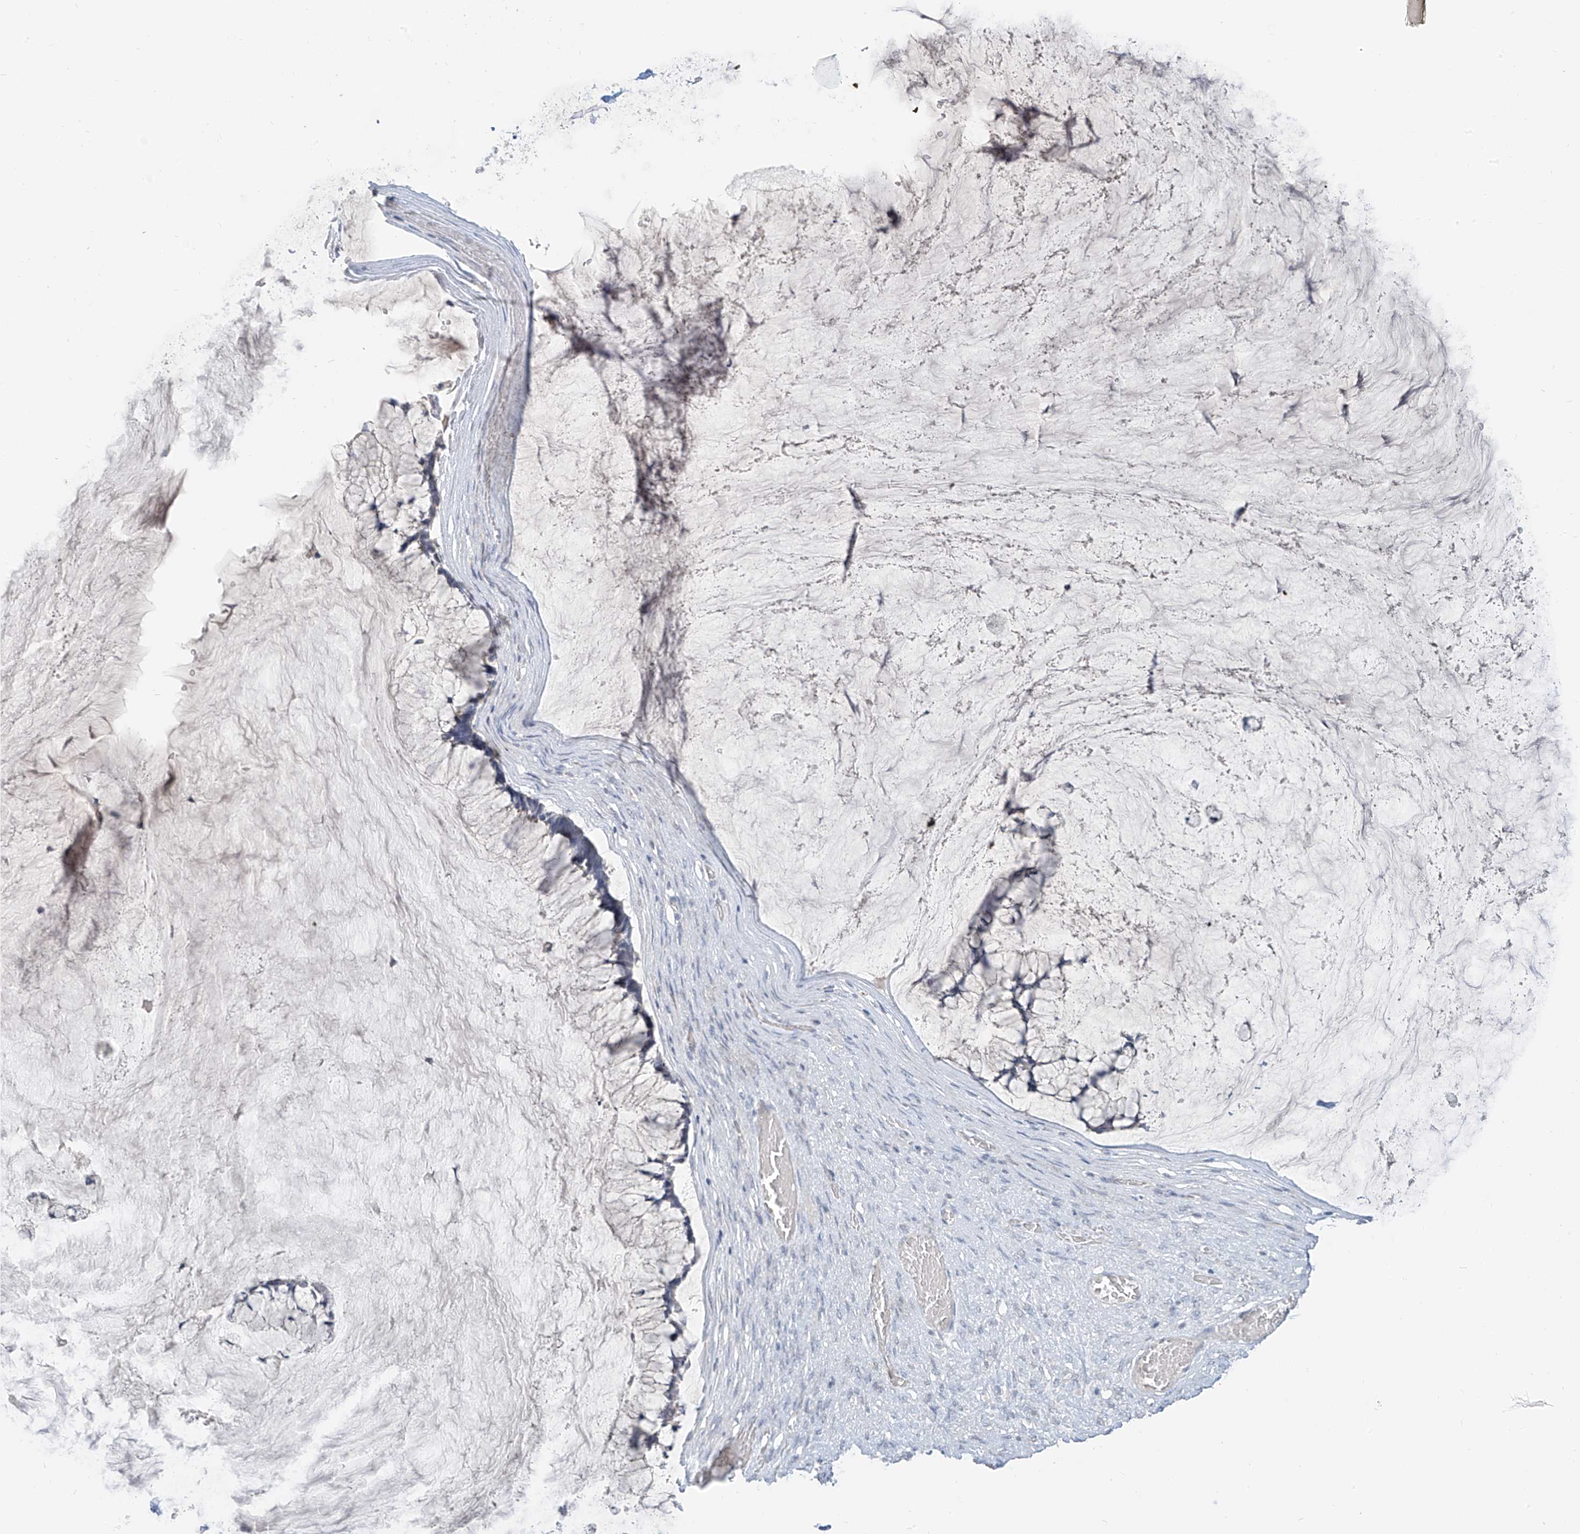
{"staining": {"intensity": "negative", "quantity": "none", "location": "none"}, "tissue": "ovarian cancer", "cell_type": "Tumor cells", "image_type": "cancer", "snomed": [{"axis": "morphology", "description": "Cystadenocarcinoma, mucinous, NOS"}, {"axis": "topography", "description": "Ovary"}], "caption": "High power microscopy image of an immunohistochemistry (IHC) image of mucinous cystadenocarcinoma (ovarian), revealing no significant positivity in tumor cells.", "gene": "C2orf42", "patient": {"sex": "female", "age": 42}}